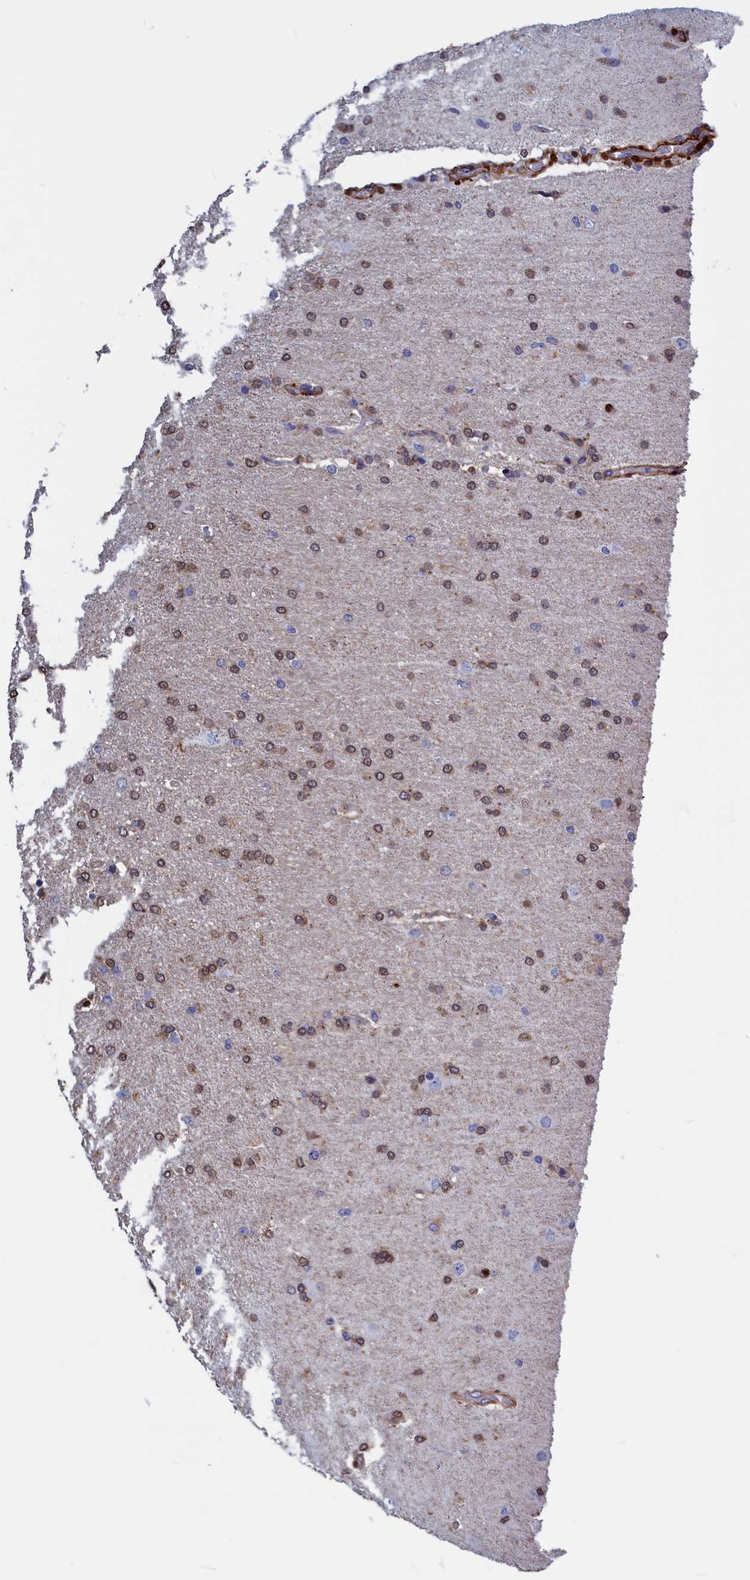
{"staining": {"intensity": "moderate", "quantity": ">75%", "location": "cytoplasmic/membranous,nuclear"}, "tissue": "glioma", "cell_type": "Tumor cells", "image_type": "cancer", "snomed": [{"axis": "morphology", "description": "Glioma, malignant, High grade"}, {"axis": "topography", "description": "Brain"}], "caption": "The immunohistochemical stain labels moderate cytoplasmic/membranous and nuclear staining in tumor cells of glioma tissue.", "gene": "CRIP1", "patient": {"sex": "male", "age": 72}}